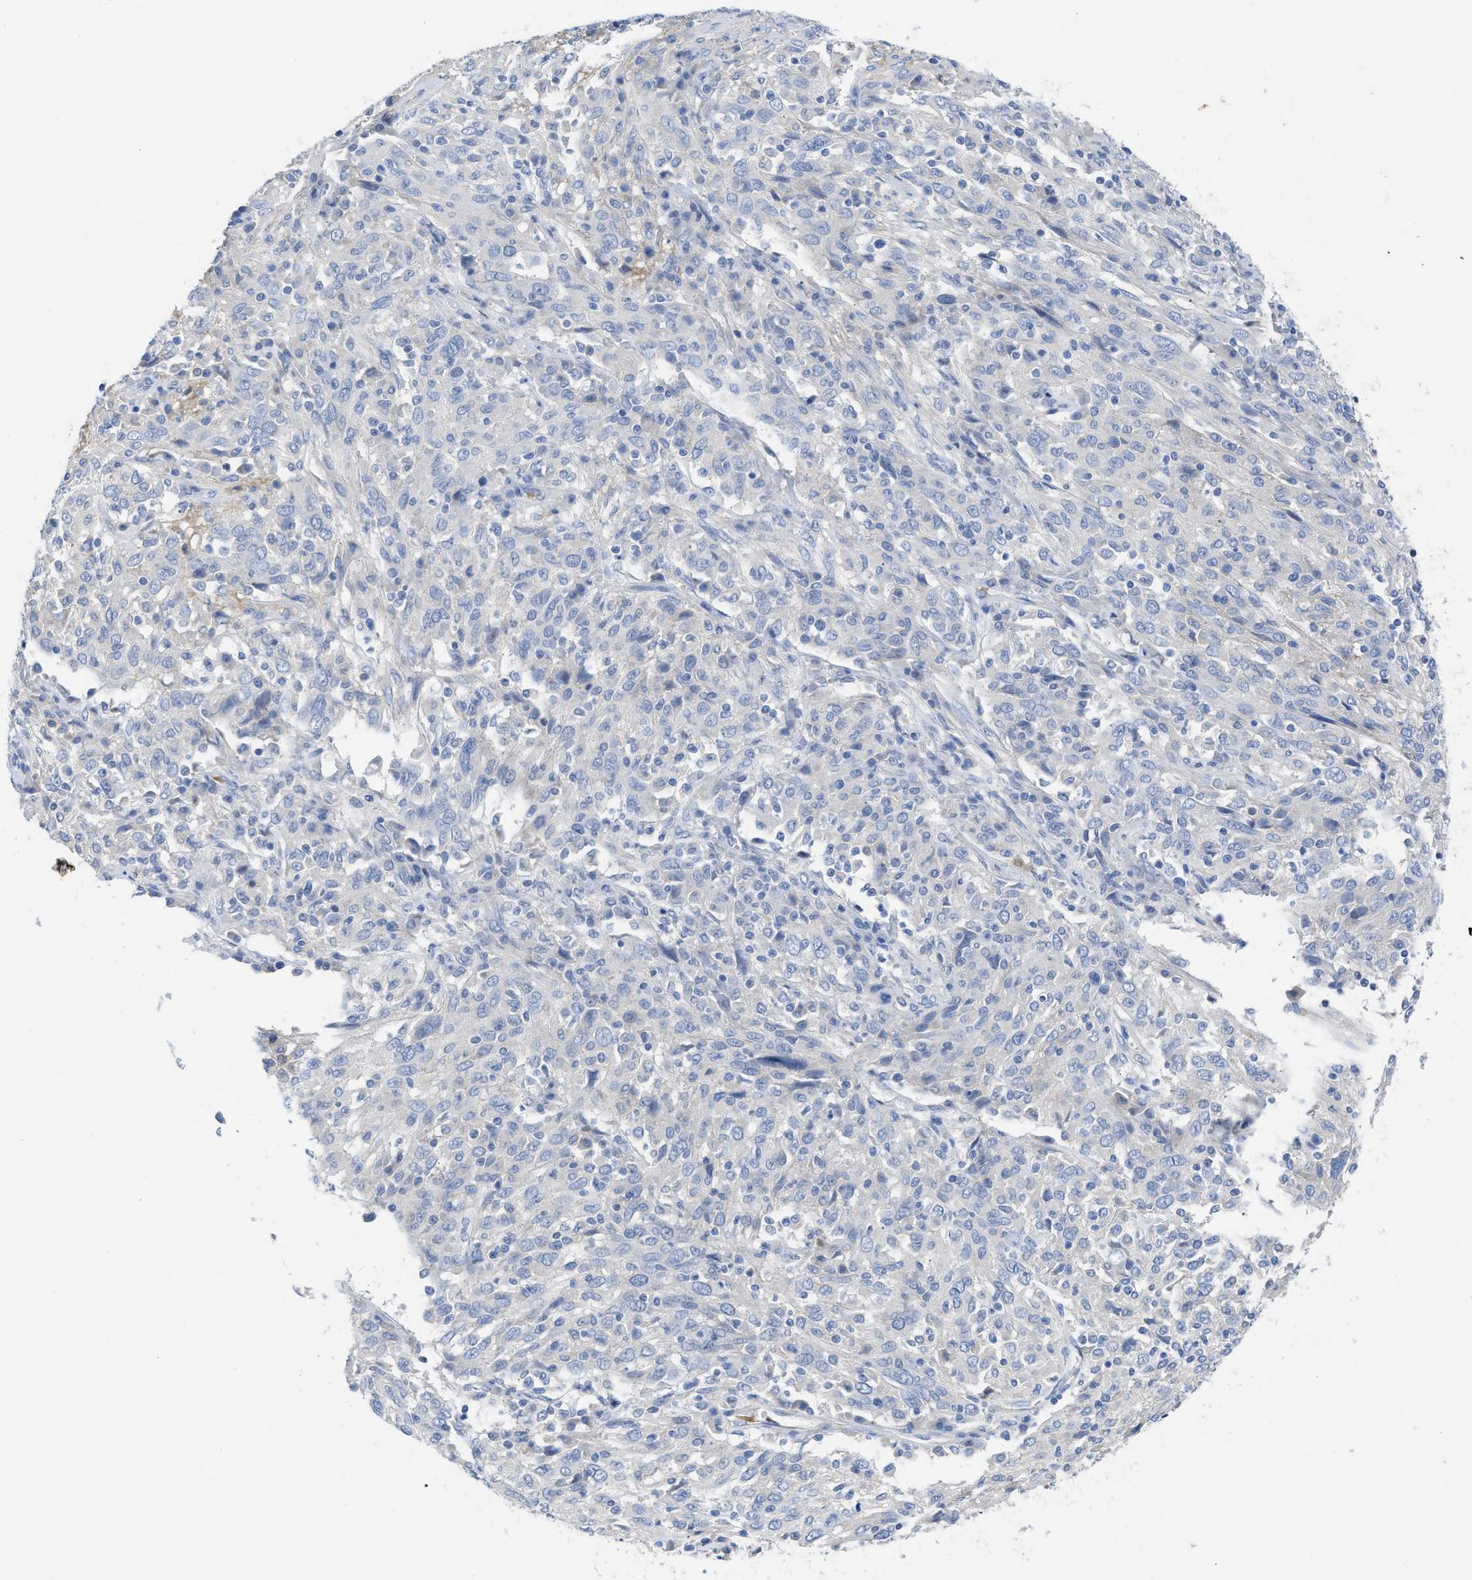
{"staining": {"intensity": "negative", "quantity": "none", "location": "none"}, "tissue": "cervical cancer", "cell_type": "Tumor cells", "image_type": "cancer", "snomed": [{"axis": "morphology", "description": "Squamous cell carcinoma, NOS"}, {"axis": "topography", "description": "Cervix"}], "caption": "The image demonstrates no significant positivity in tumor cells of cervical cancer.", "gene": "HPX", "patient": {"sex": "female", "age": 46}}